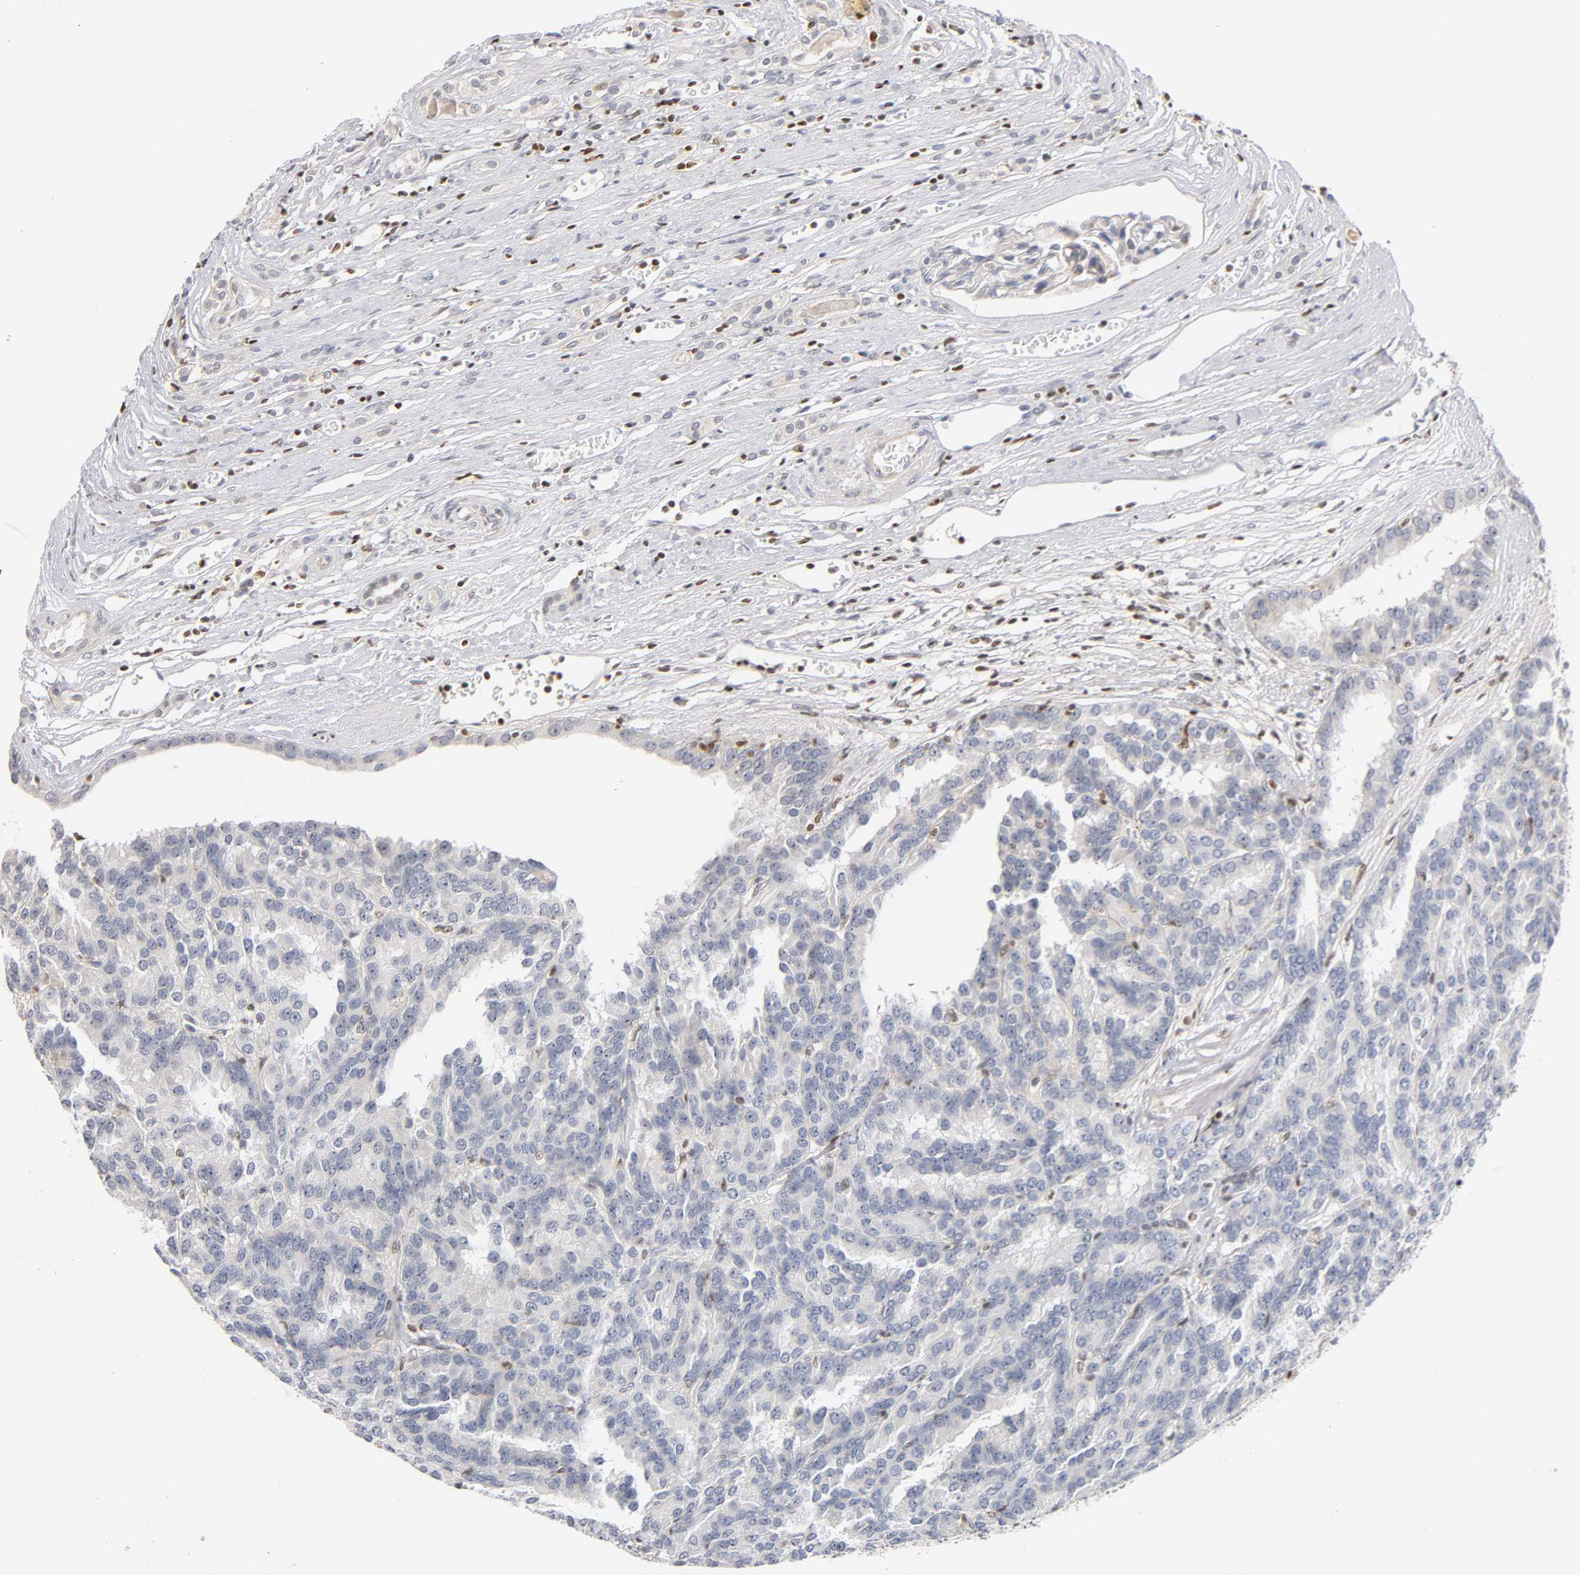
{"staining": {"intensity": "negative", "quantity": "none", "location": "none"}, "tissue": "renal cancer", "cell_type": "Tumor cells", "image_type": "cancer", "snomed": [{"axis": "morphology", "description": "Adenocarcinoma, NOS"}, {"axis": "topography", "description": "Kidney"}], "caption": "Micrograph shows no significant protein positivity in tumor cells of adenocarcinoma (renal).", "gene": "RUNX1", "patient": {"sex": "male", "age": 46}}